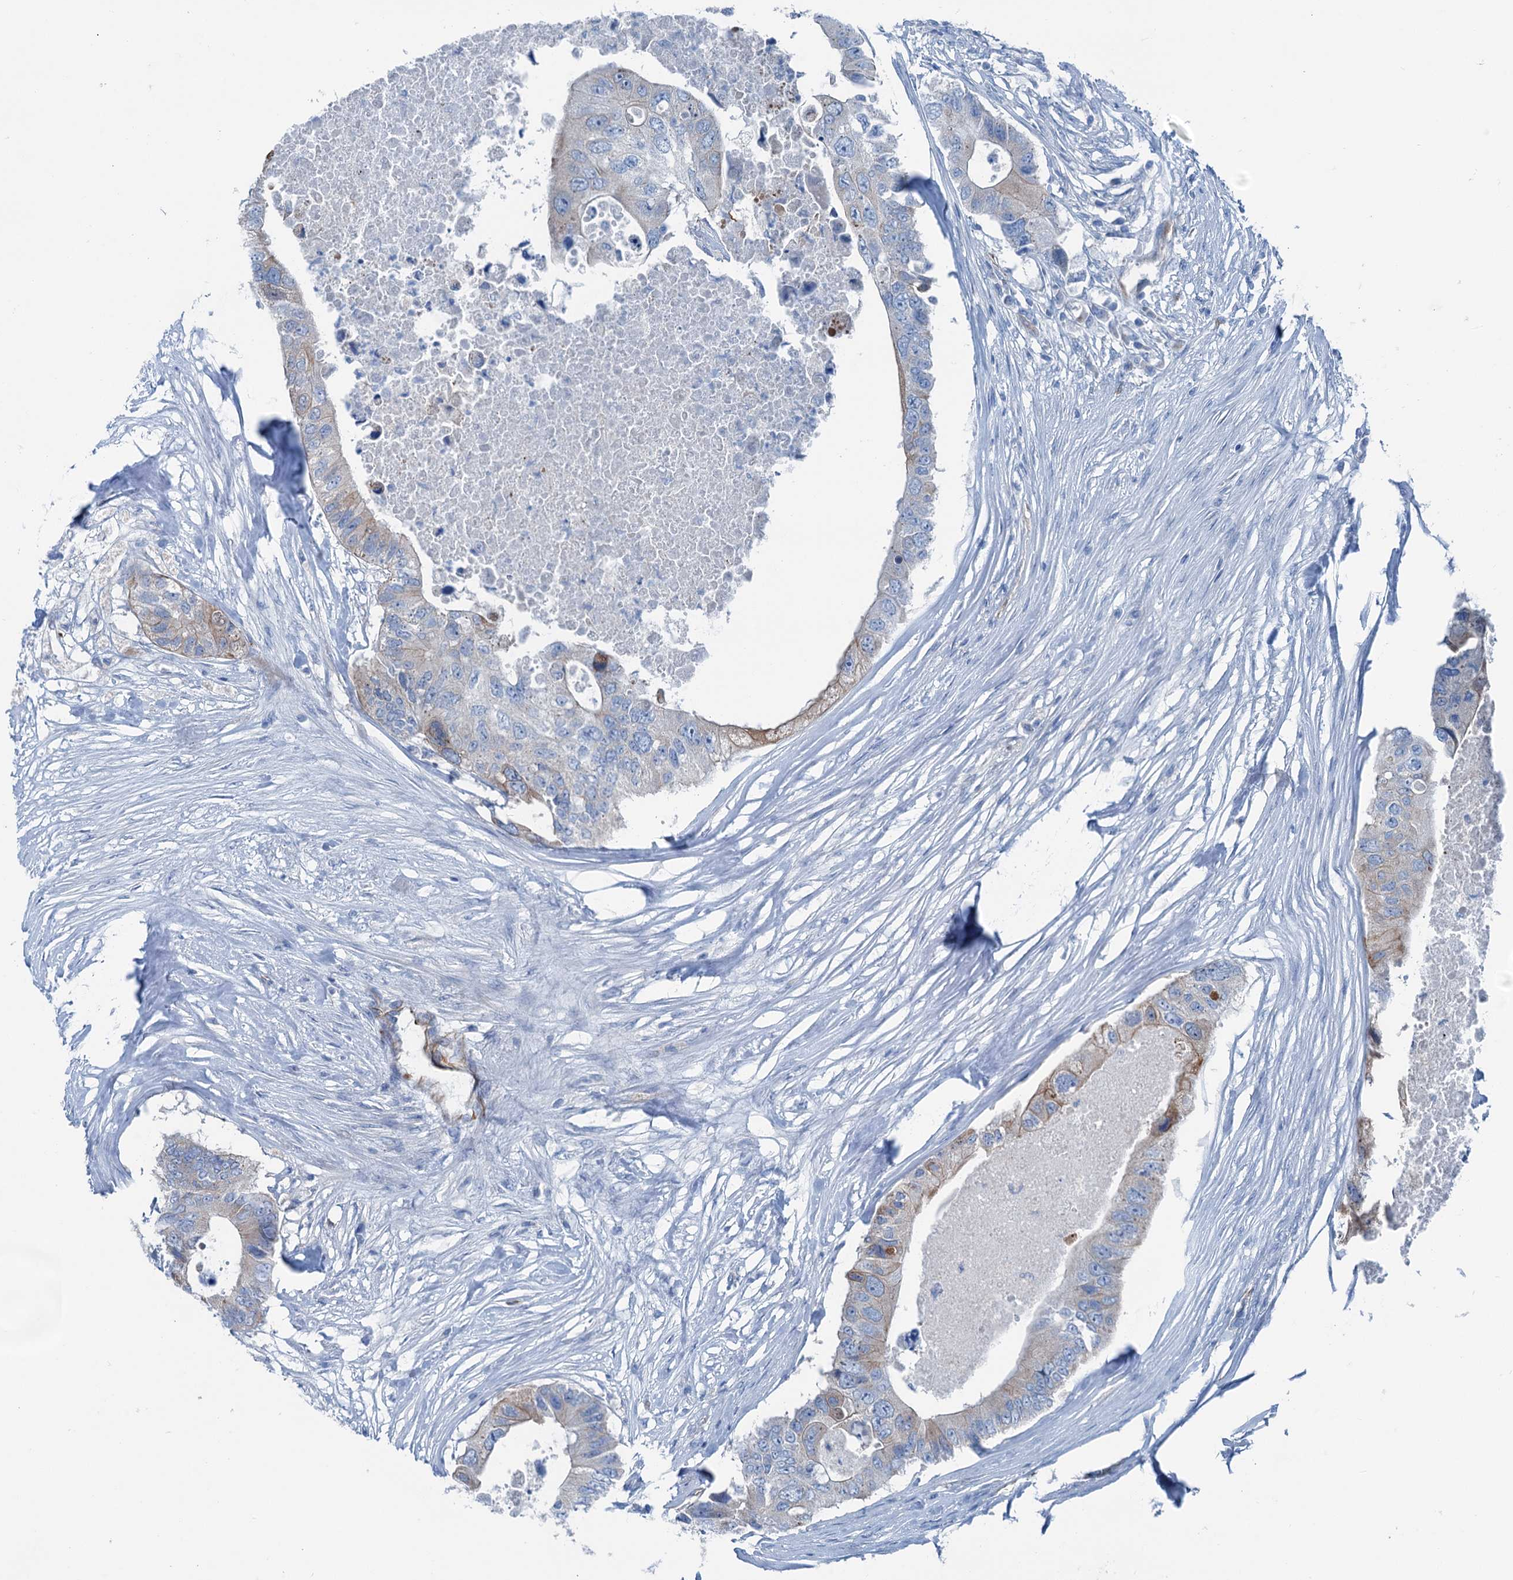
{"staining": {"intensity": "weak", "quantity": "<25%", "location": "cytoplasmic/membranous"}, "tissue": "colorectal cancer", "cell_type": "Tumor cells", "image_type": "cancer", "snomed": [{"axis": "morphology", "description": "Adenocarcinoma, NOS"}, {"axis": "topography", "description": "Colon"}], "caption": "IHC of human colorectal cancer exhibits no positivity in tumor cells.", "gene": "CALCOCO1", "patient": {"sex": "male", "age": 71}}